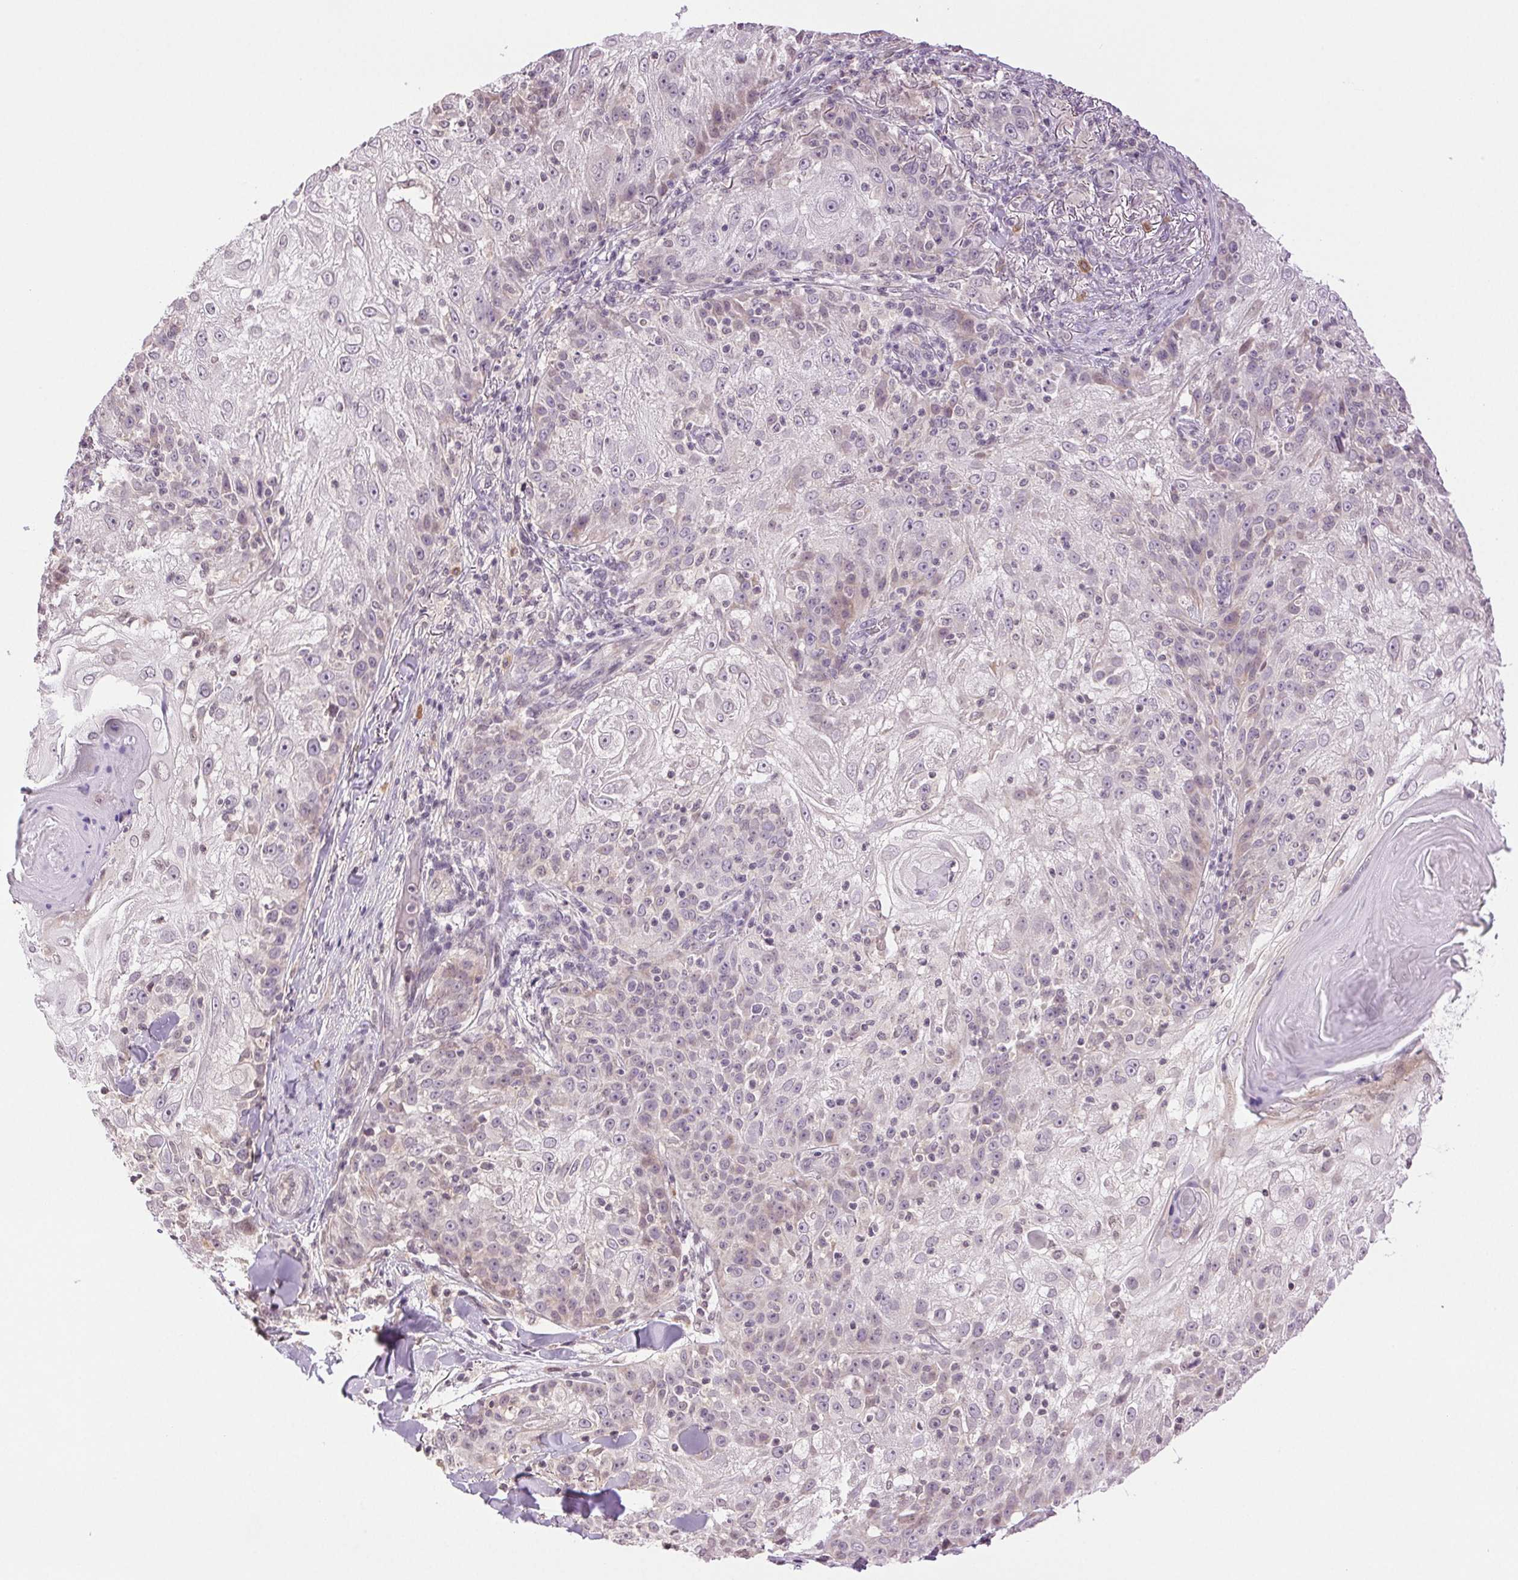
{"staining": {"intensity": "negative", "quantity": "none", "location": "none"}, "tissue": "skin cancer", "cell_type": "Tumor cells", "image_type": "cancer", "snomed": [{"axis": "morphology", "description": "Normal tissue, NOS"}, {"axis": "morphology", "description": "Squamous cell carcinoma, NOS"}, {"axis": "topography", "description": "Skin"}], "caption": "Immunohistochemical staining of skin squamous cell carcinoma reveals no significant expression in tumor cells.", "gene": "TNNT3", "patient": {"sex": "female", "age": 83}}